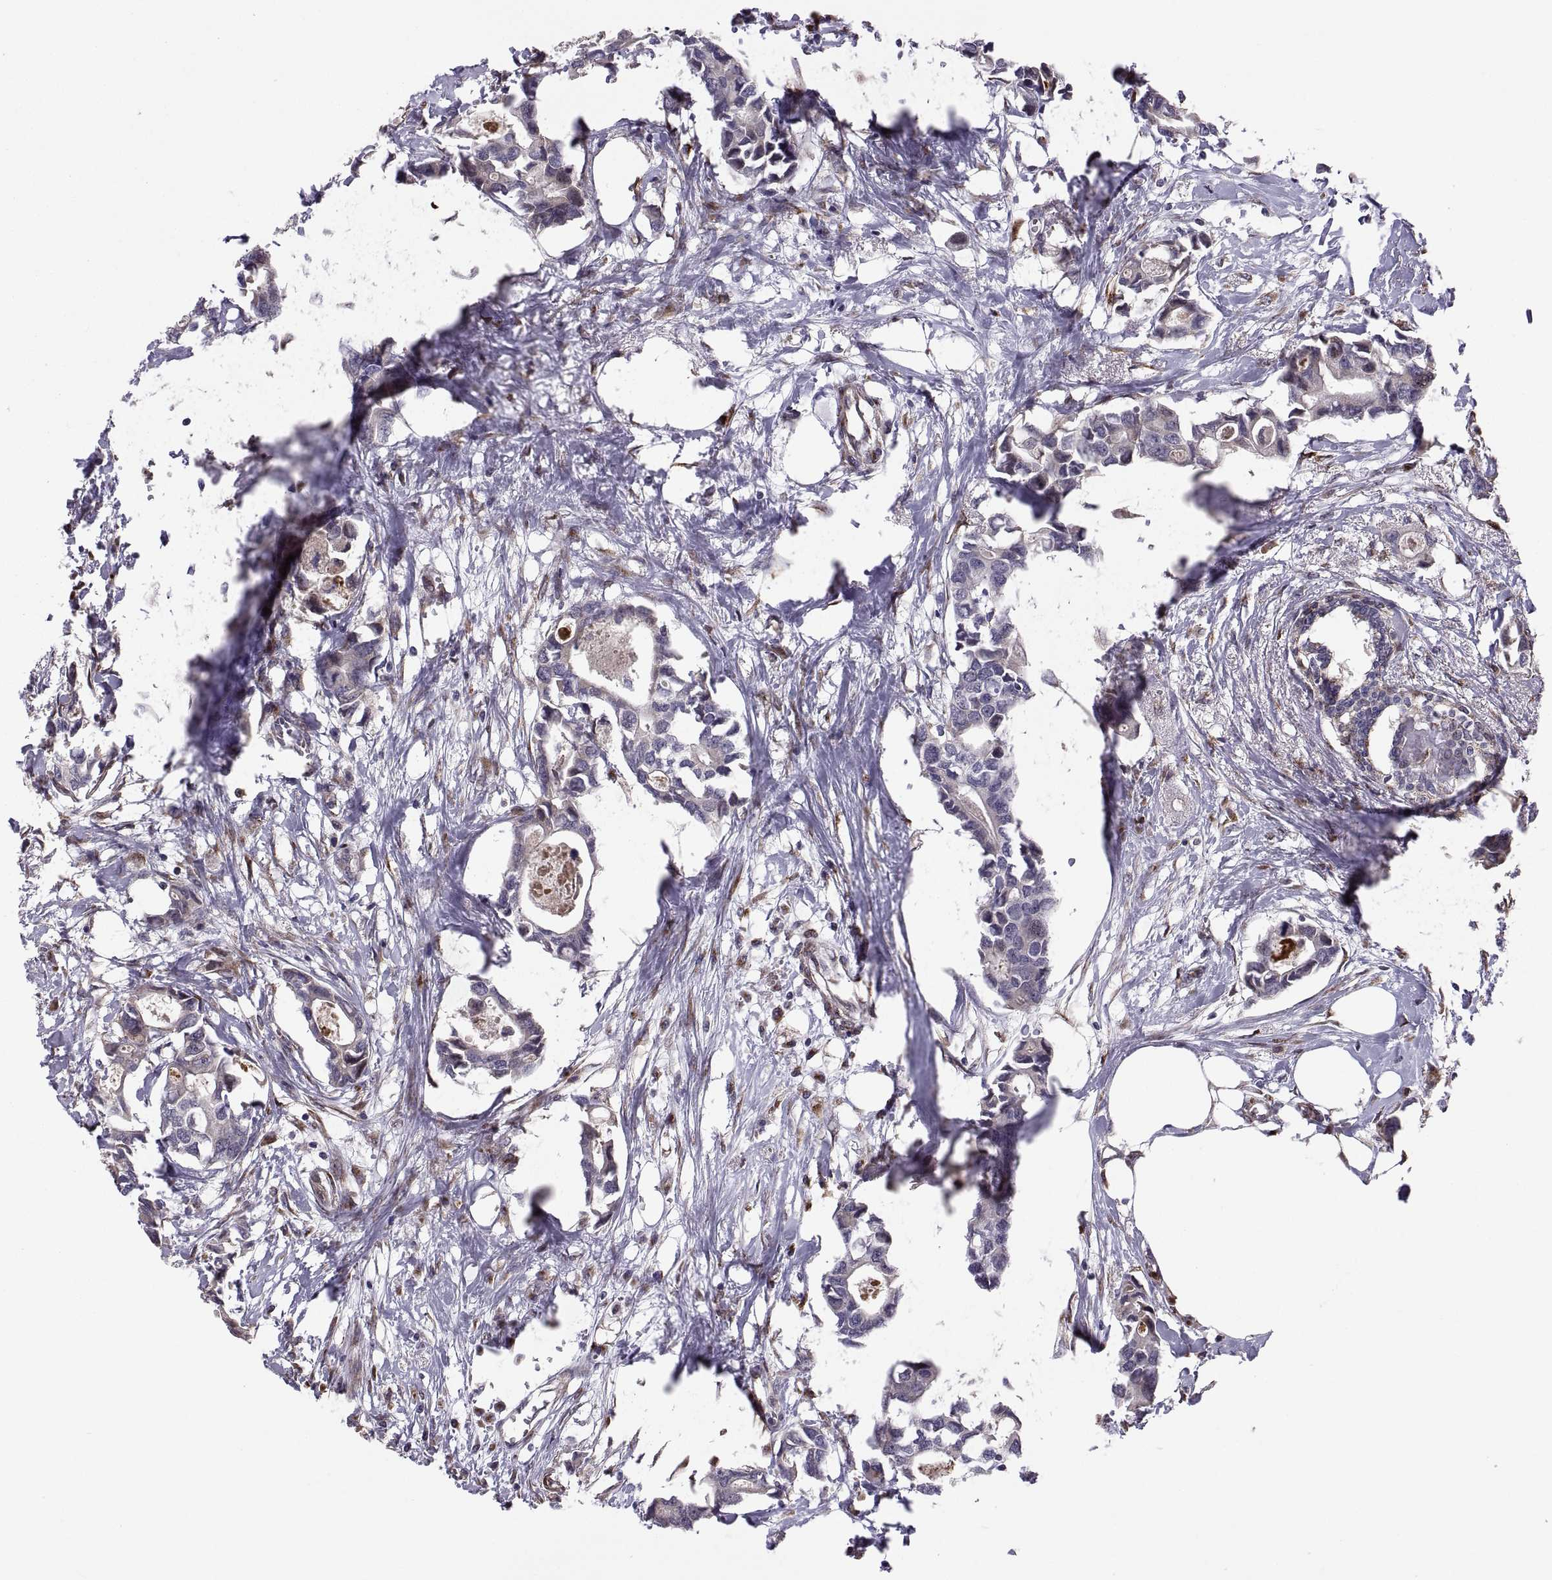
{"staining": {"intensity": "negative", "quantity": "none", "location": "none"}, "tissue": "breast cancer", "cell_type": "Tumor cells", "image_type": "cancer", "snomed": [{"axis": "morphology", "description": "Duct carcinoma"}, {"axis": "topography", "description": "Breast"}], "caption": "There is no significant positivity in tumor cells of breast cancer. (DAB (3,3'-diaminobenzidine) immunohistochemistry visualized using brightfield microscopy, high magnification).", "gene": "TESC", "patient": {"sex": "female", "age": 83}}